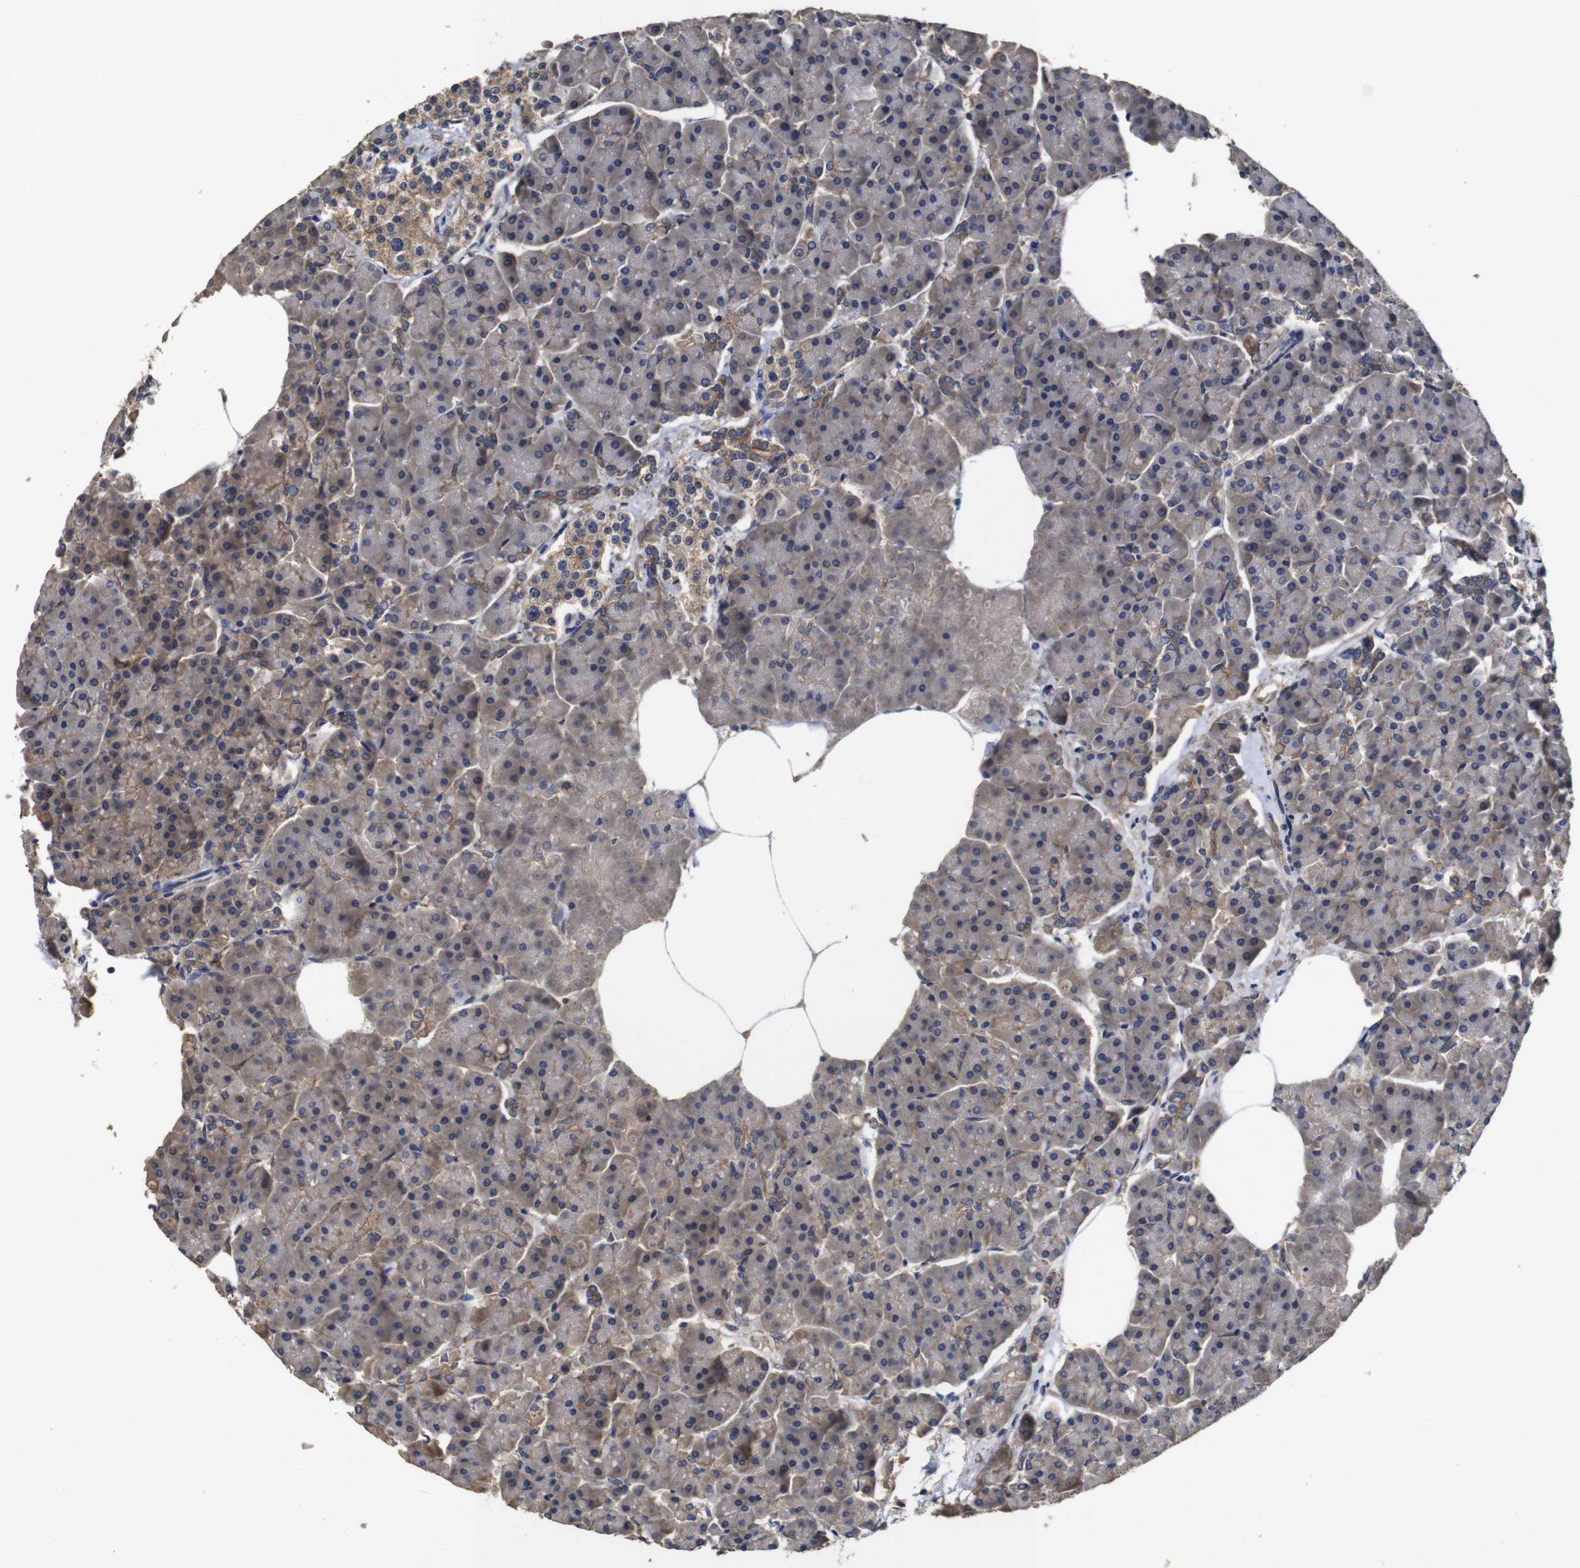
{"staining": {"intensity": "moderate", "quantity": "25%-75%", "location": "cytoplasmic/membranous"}, "tissue": "pancreas", "cell_type": "Exocrine glandular cells", "image_type": "normal", "snomed": [{"axis": "morphology", "description": "Normal tissue, NOS"}, {"axis": "topography", "description": "Pancreas"}], "caption": "A medium amount of moderate cytoplasmic/membranous expression is appreciated in approximately 25%-75% of exocrine glandular cells in benign pancreas. Nuclei are stained in blue.", "gene": "ARHGAP24", "patient": {"sex": "female", "age": 70}}